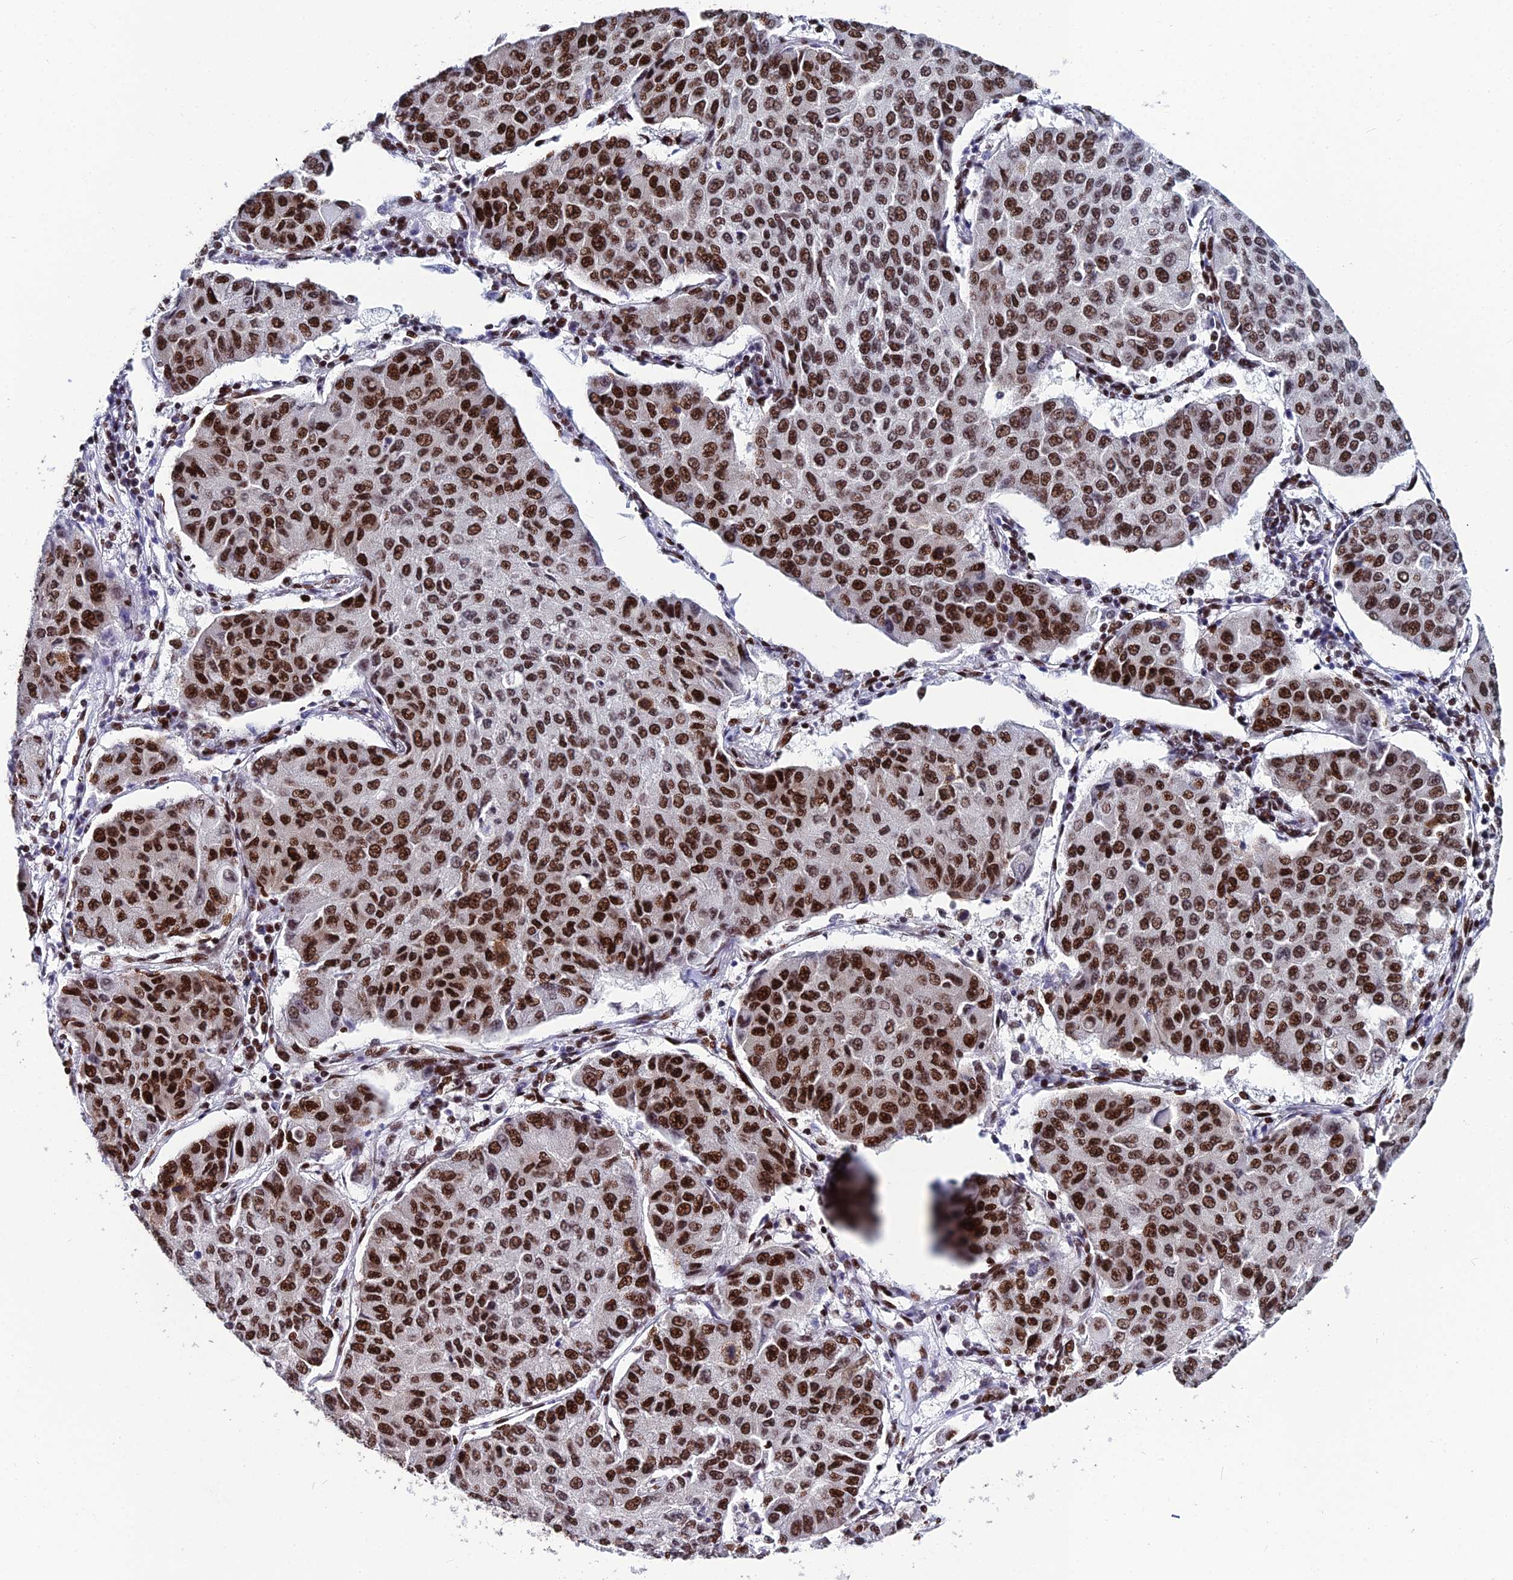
{"staining": {"intensity": "moderate", "quantity": ">75%", "location": "nuclear"}, "tissue": "lung cancer", "cell_type": "Tumor cells", "image_type": "cancer", "snomed": [{"axis": "morphology", "description": "Squamous cell carcinoma, NOS"}, {"axis": "topography", "description": "Lung"}], "caption": "High-power microscopy captured an IHC photomicrograph of lung squamous cell carcinoma, revealing moderate nuclear expression in approximately >75% of tumor cells.", "gene": "HNRNPH1", "patient": {"sex": "male", "age": 74}}